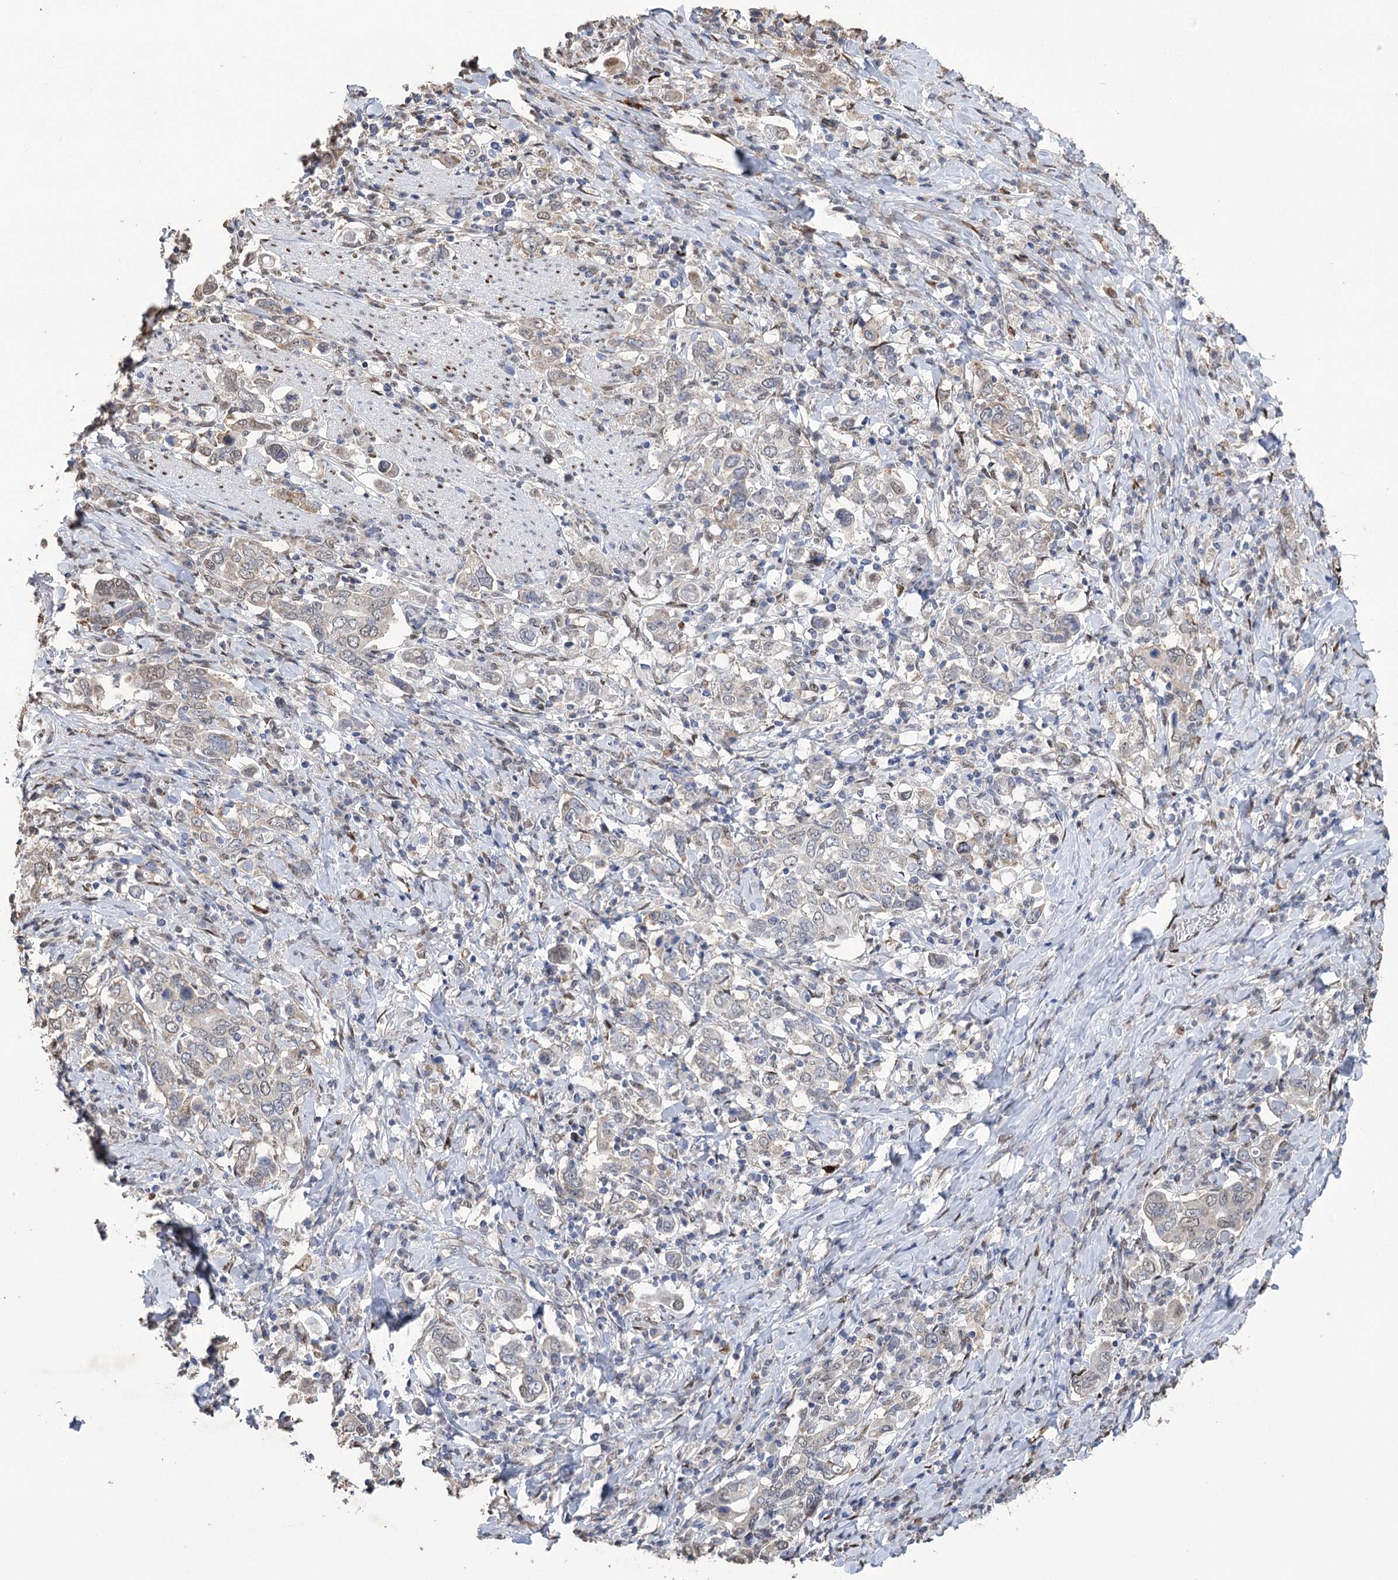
{"staining": {"intensity": "moderate", "quantity": "<25%", "location": "nuclear"}, "tissue": "stomach cancer", "cell_type": "Tumor cells", "image_type": "cancer", "snomed": [{"axis": "morphology", "description": "Adenocarcinoma, NOS"}, {"axis": "topography", "description": "Stomach, upper"}], "caption": "Immunohistochemistry image of neoplastic tissue: stomach cancer (adenocarcinoma) stained using IHC shows low levels of moderate protein expression localized specifically in the nuclear of tumor cells, appearing as a nuclear brown color.", "gene": "NFU1", "patient": {"sex": "male", "age": 62}}